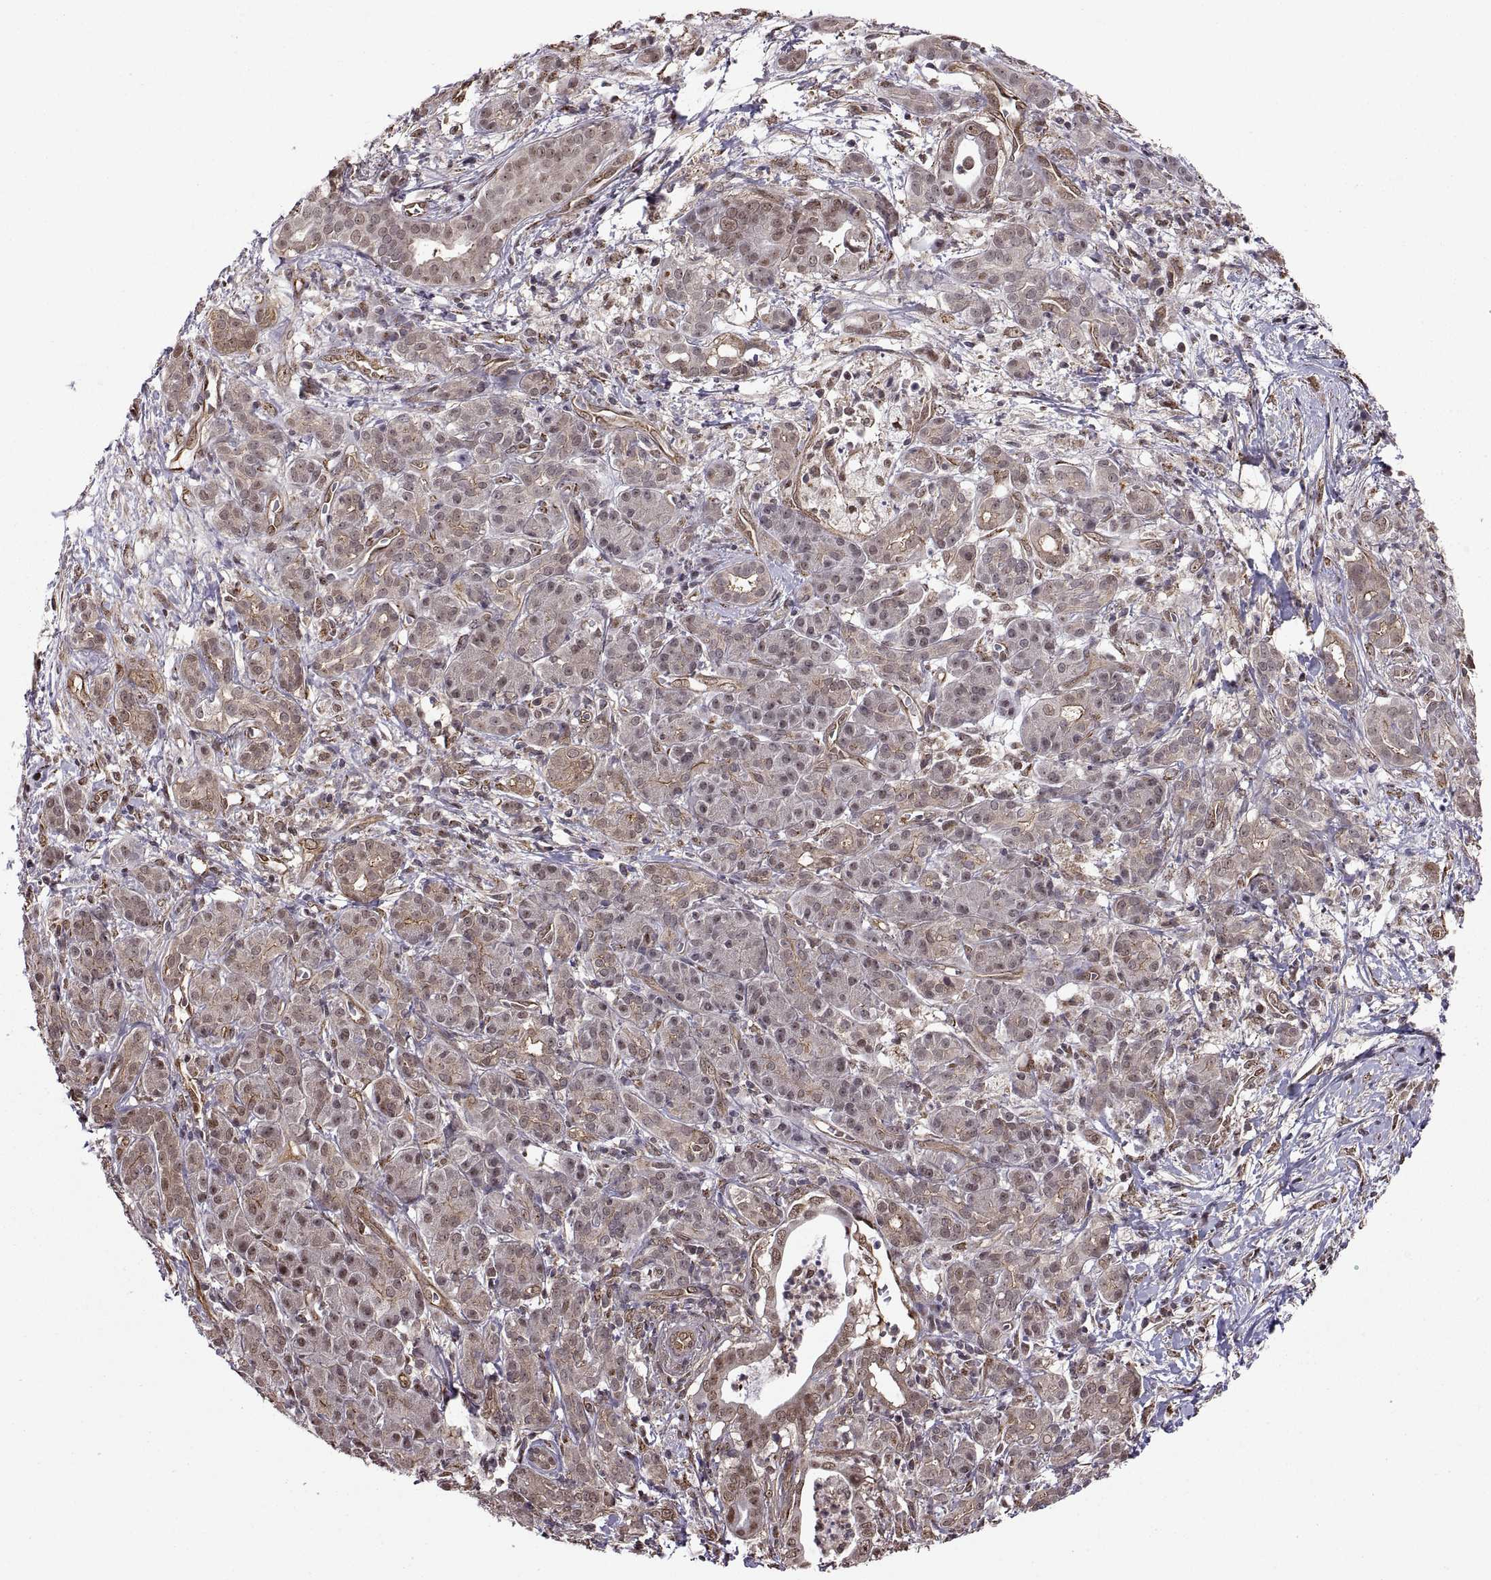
{"staining": {"intensity": "weak", "quantity": "<25%", "location": "nuclear"}, "tissue": "pancreatic cancer", "cell_type": "Tumor cells", "image_type": "cancer", "snomed": [{"axis": "morphology", "description": "Adenocarcinoma, NOS"}, {"axis": "topography", "description": "Pancreas"}], "caption": "Immunohistochemical staining of pancreatic adenocarcinoma exhibits no significant expression in tumor cells.", "gene": "ARRB1", "patient": {"sex": "male", "age": 61}}